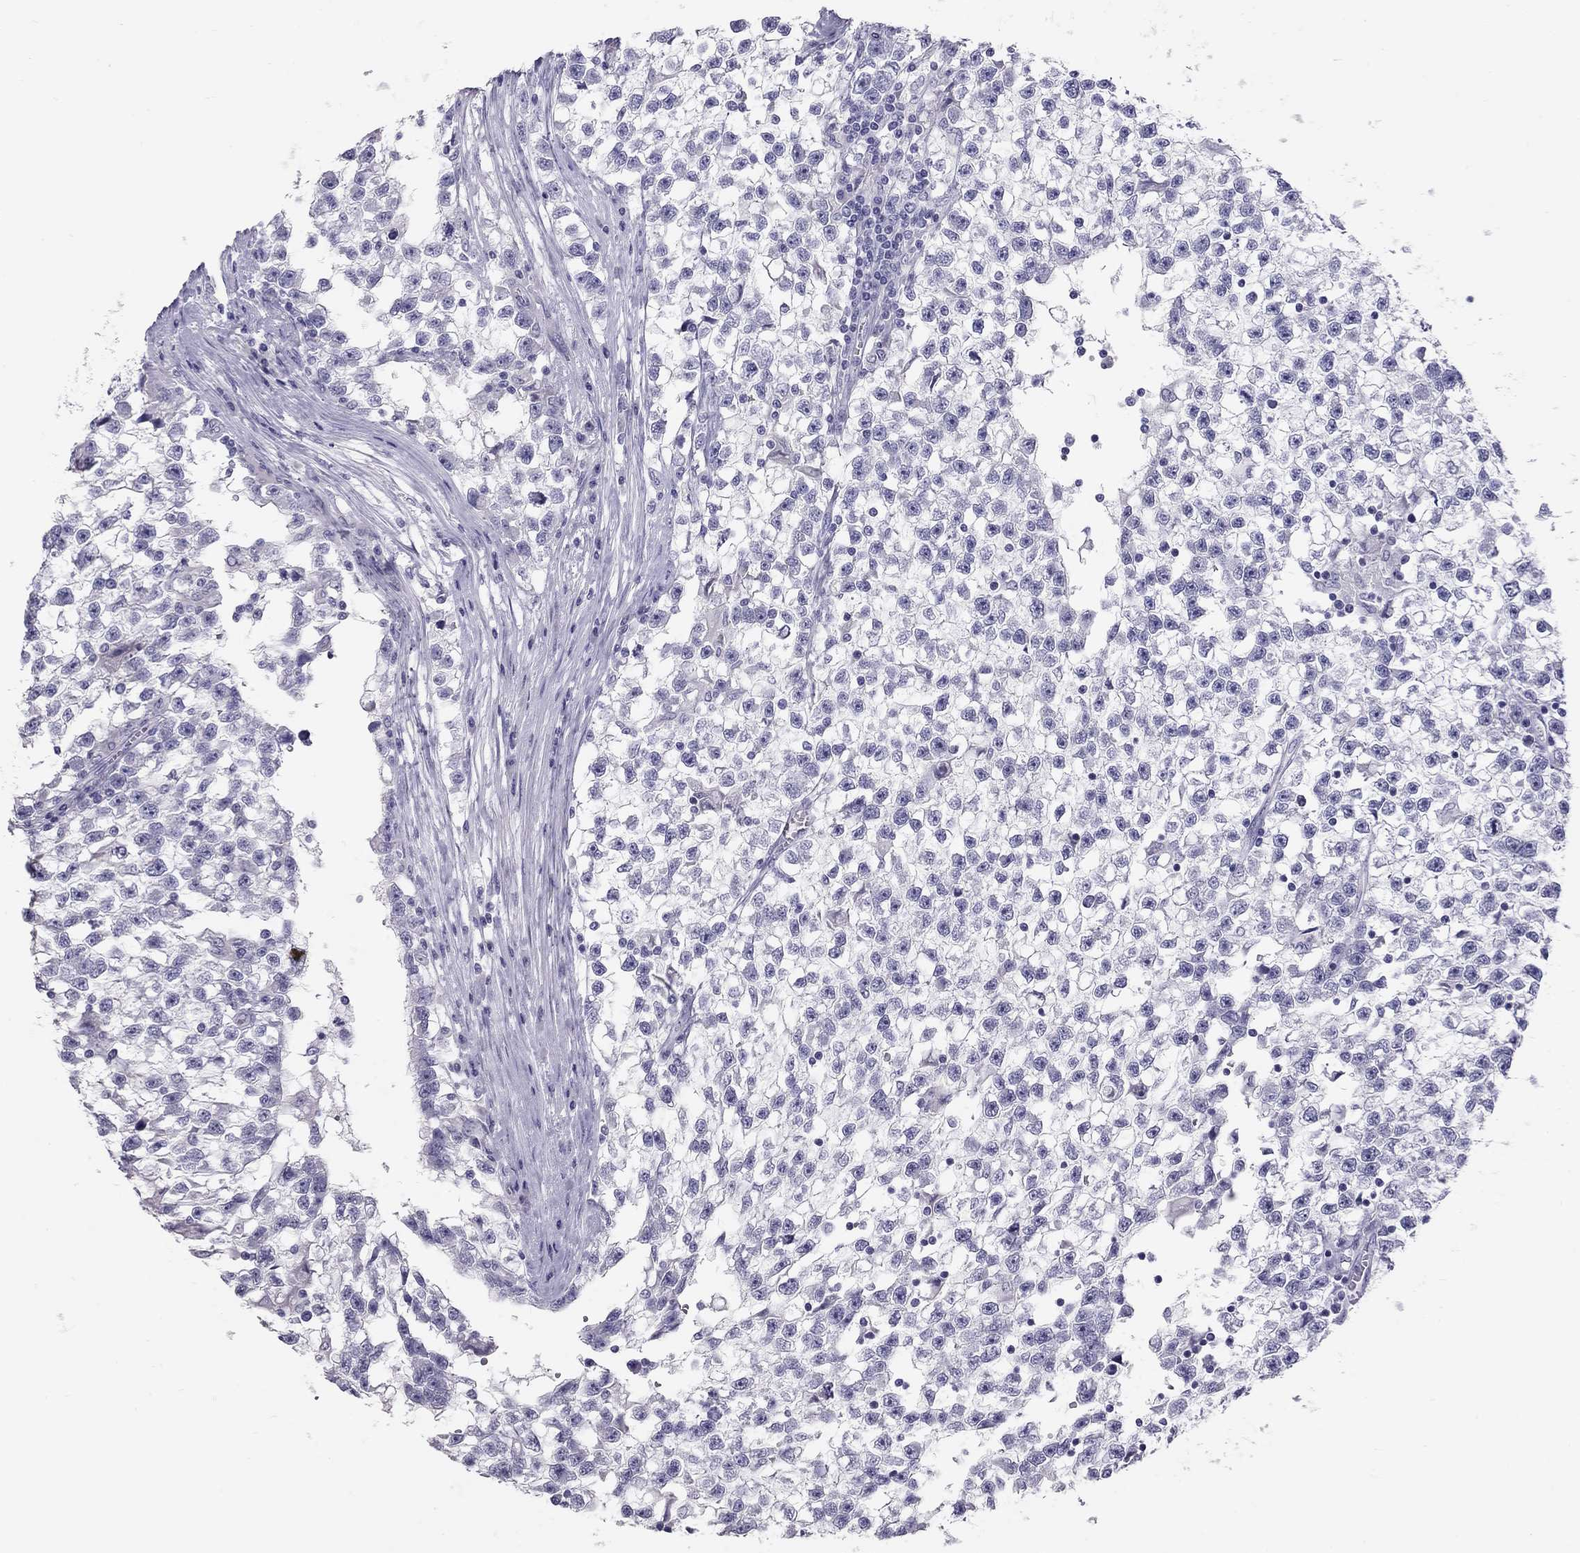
{"staining": {"intensity": "negative", "quantity": "none", "location": "none"}, "tissue": "testis cancer", "cell_type": "Tumor cells", "image_type": "cancer", "snomed": [{"axis": "morphology", "description": "Seminoma, NOS"}, {"axis": "topography", "description": "Testis"}], "caption": "Immunohistochemical staining of human seminoma (testis) shows no significant expression in tumor cells.", "gene": "IL17REL", "patient": {"sex": "male", "age": 31}}